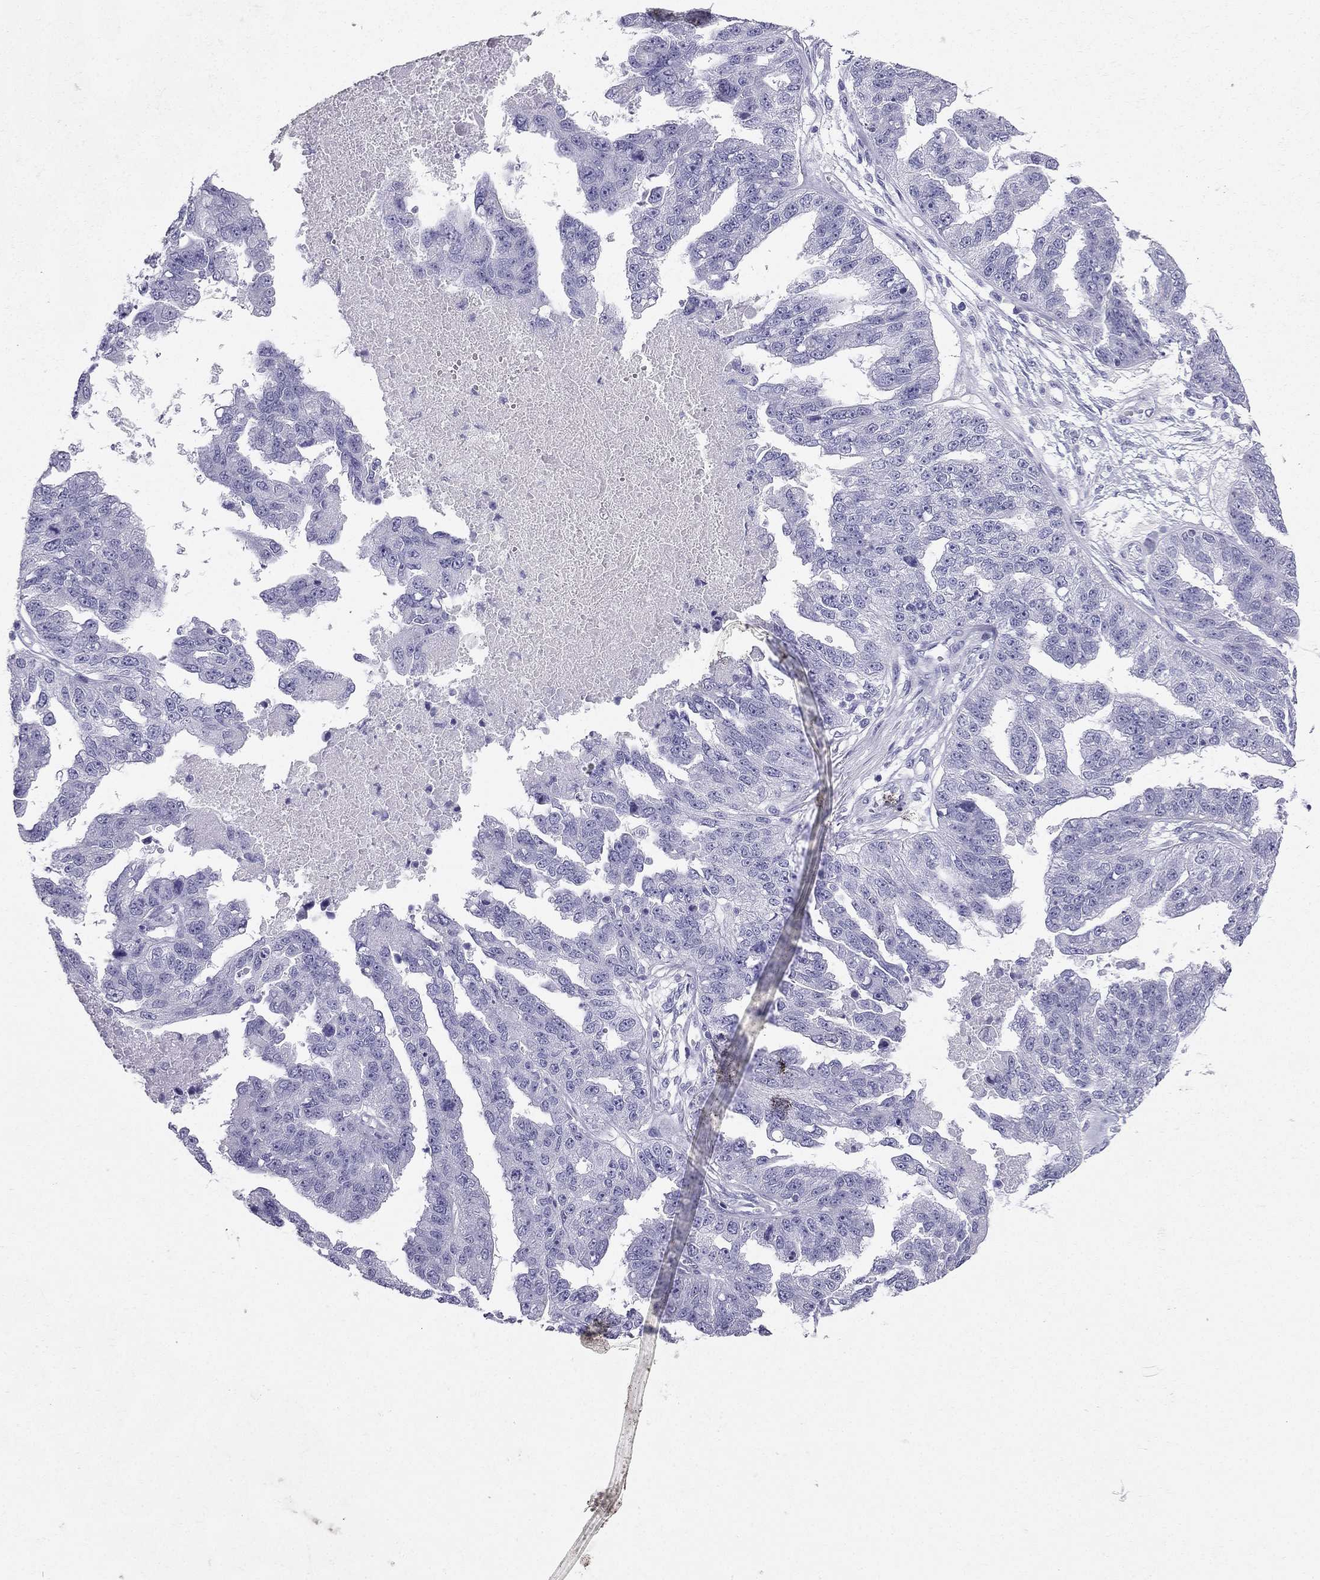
{"staining": {"intensity": "negative", "quantity": "none", "location": "none"}, "tissue": "ovarian cancer", "cell_type": "Tumor cells", "image_type": "cancer", "snomed": [{"axis": "morphology", "description": "Cystadenocarcinoma, serous, NOS"}, {"axis": "topography", "description": "Ovary"}], "caption": "Immunohistochemistry micrograph of ovarian cancer (serous cystadenocarcinoma) stained for a protein (brown), which shows no positivity in tumor cells.", "gene": "TFF3", "patient": {"sex": "female", "age": 58}}